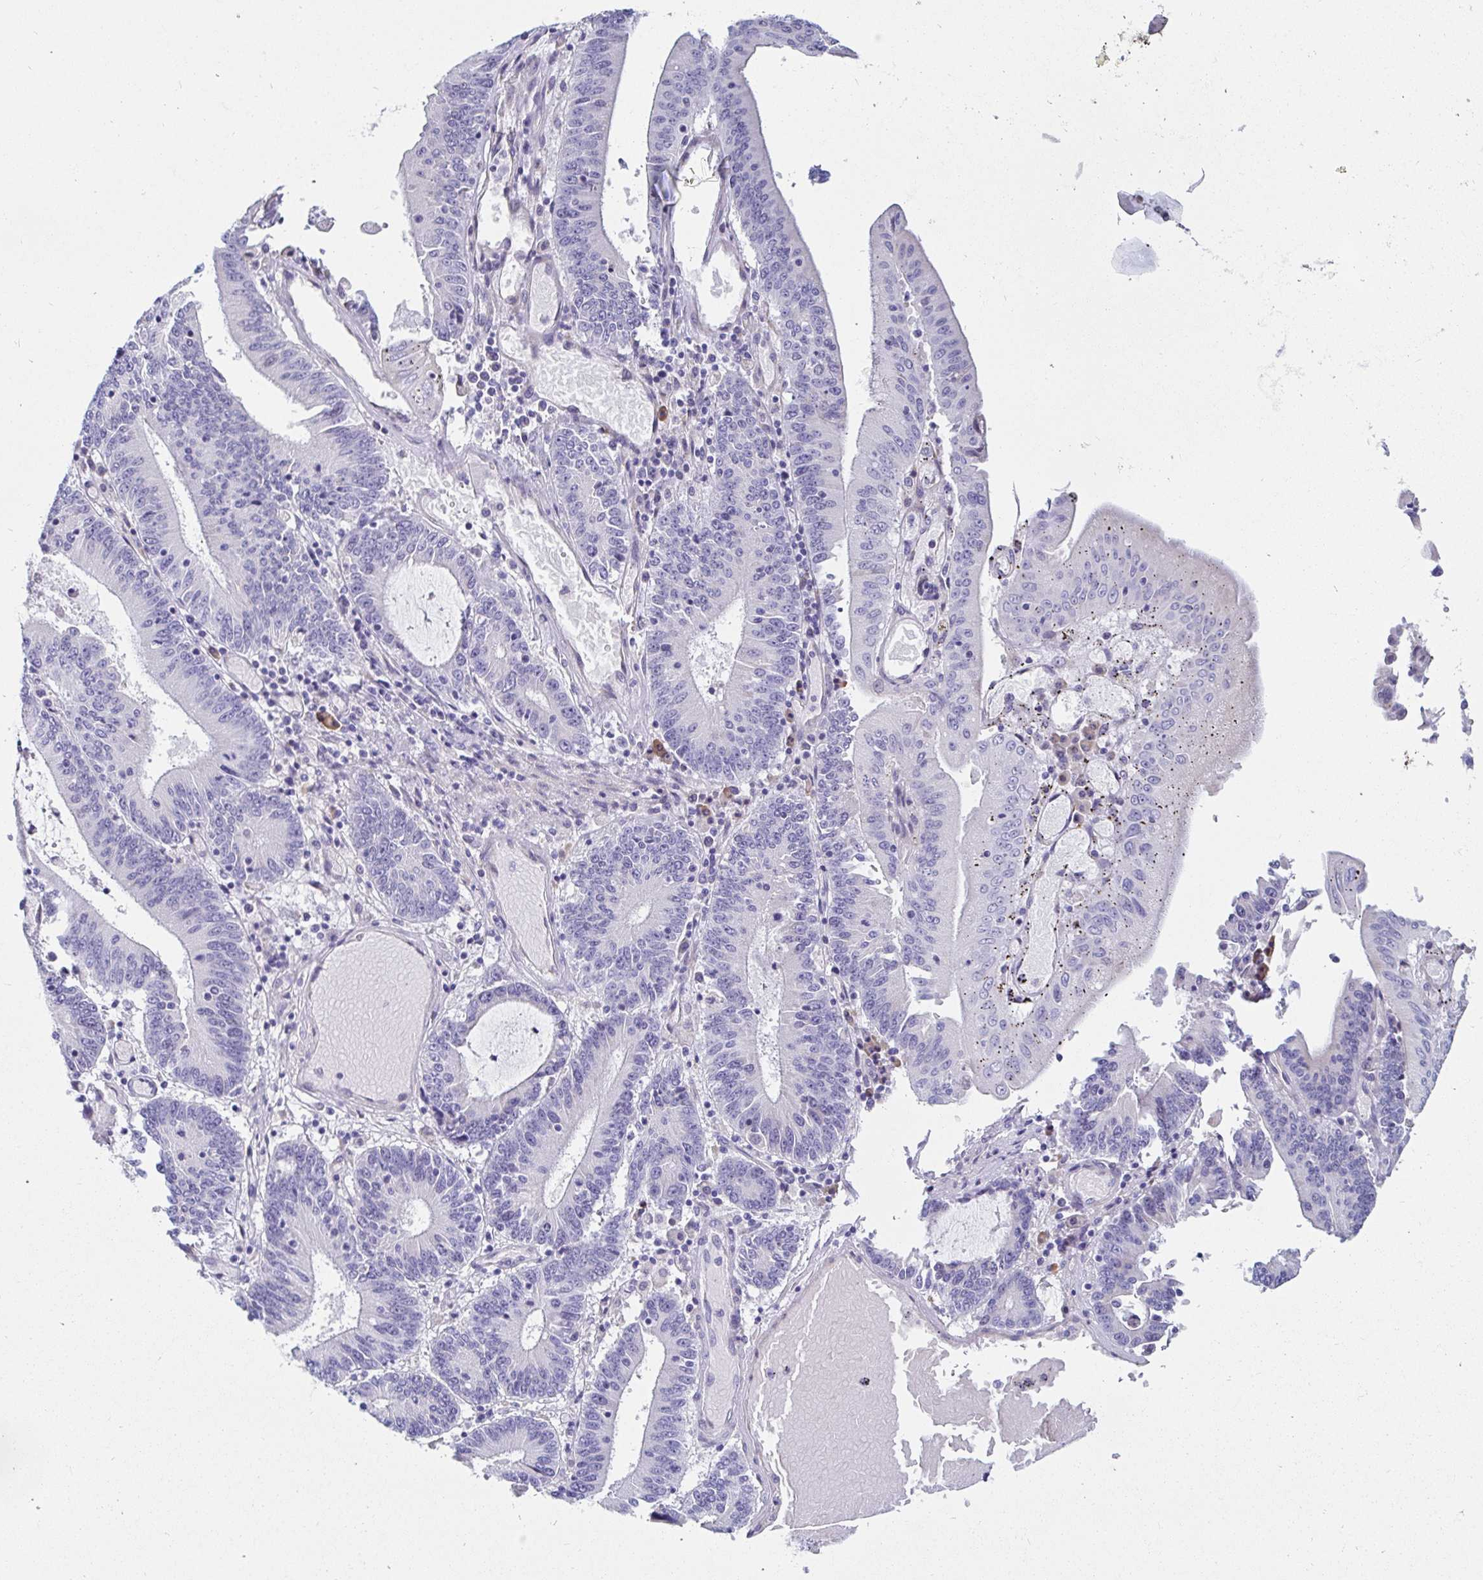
{"staining": {"intensity": "negative", "quantity": "none", "location": "none"}, "tissue": "stomach cancer", "cell_type": "Tumor cells", "image_type": "cancer", "snomed": [{"axis": "morphology", "description": "Adenocarcinoma, NOS"}, {"axis": "topography", "description": "Stomach, upper"}], "caption": "An image of human stomach cancer is negative for staining in tumor cells.", "gene": "C4orf17", "patient": {"sex": "male", "age": 68}}